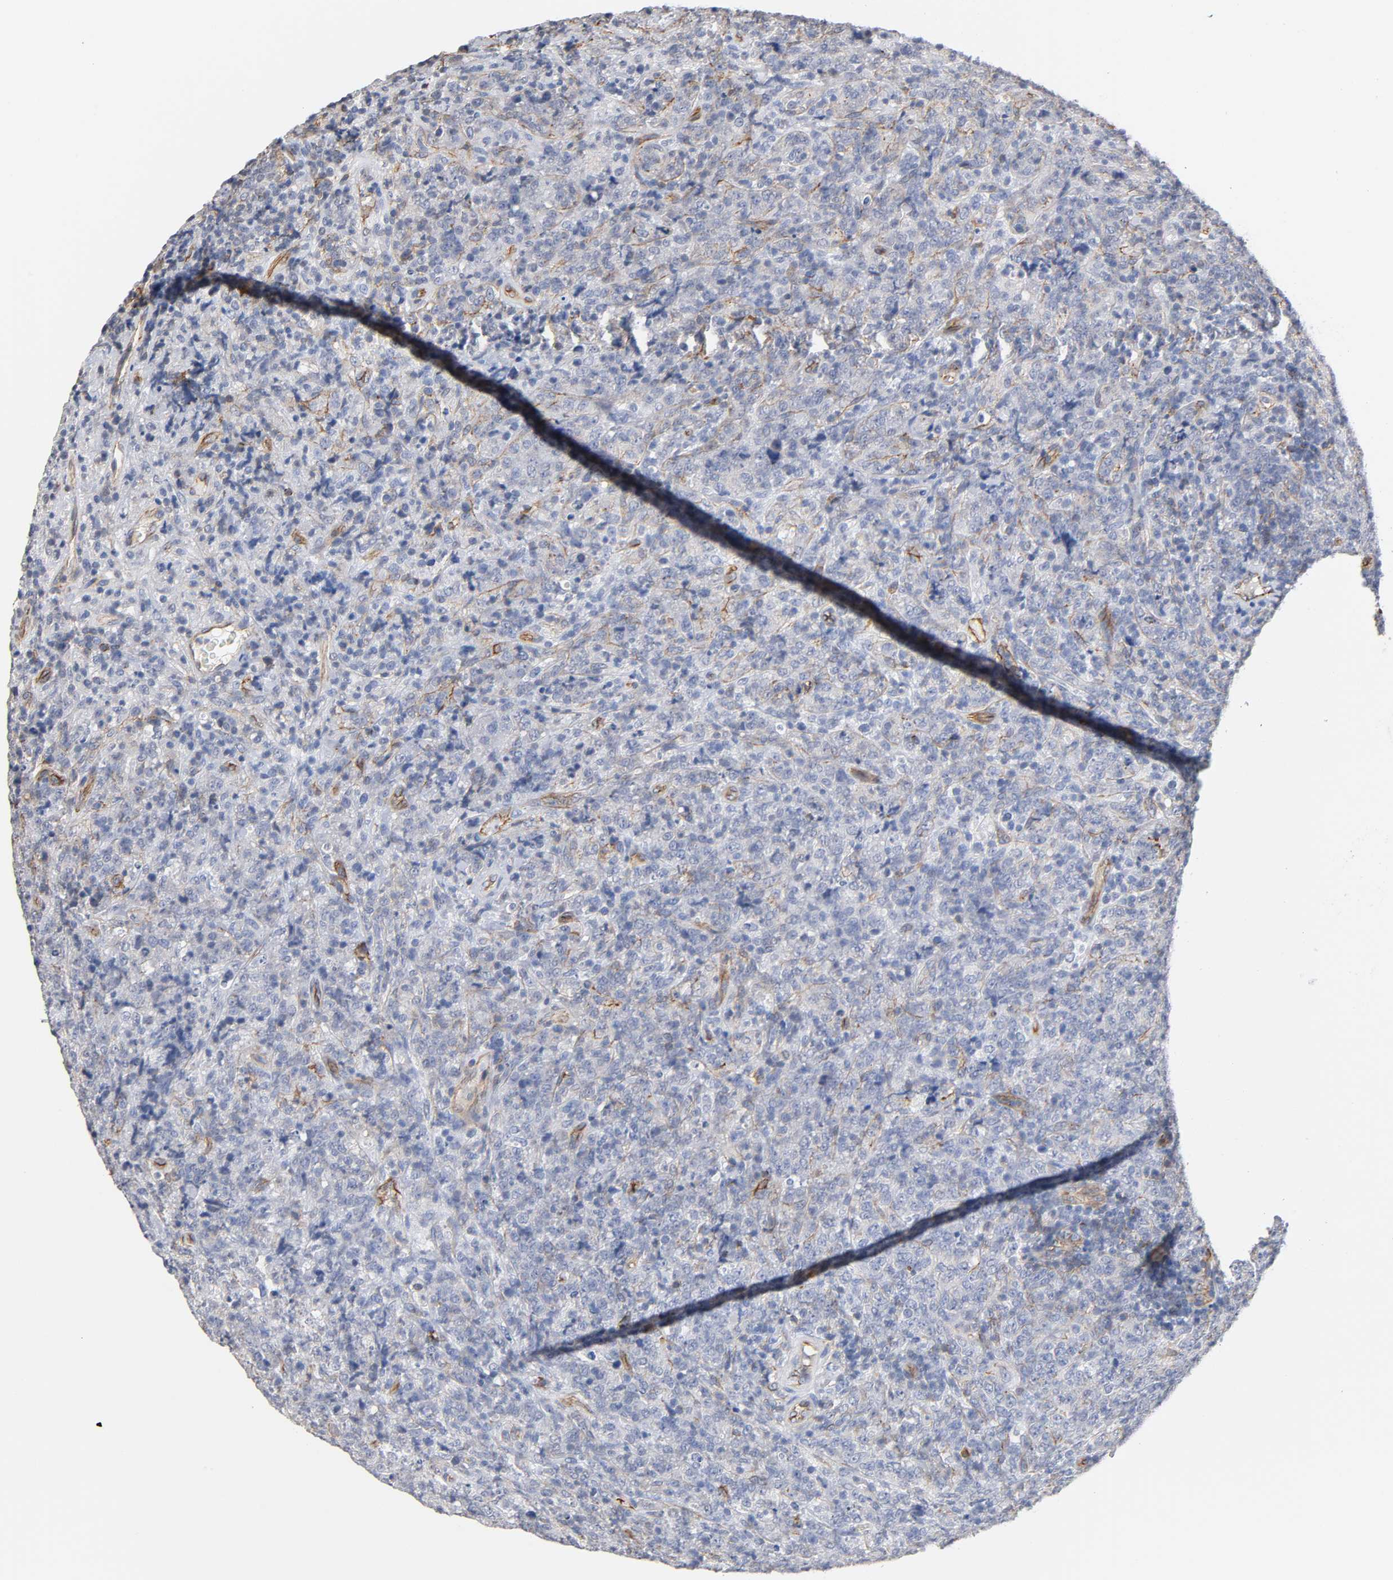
{"staining": {"intensity": "weak", "quantity": "<25%", "location": "cytoplasmic/membranous"}, "tissue": "lymphoma", "cell_type": "Tumor cells", "image_type": "cancer", "snomed": [{"axis": "morphology", "description": "Malignant lymphoma, non-Hodgkin's type, High grade"}, {"axis": "topography", "description": "Tonsil"}], "caption": "Immunohistochemical staining of human high-grade malignant lymphoma, non-Hodgkin's type displays no significant staining in tumor cells.", "gene": "SPTAN1", "patient": {"sex": "female", "age": 36}}